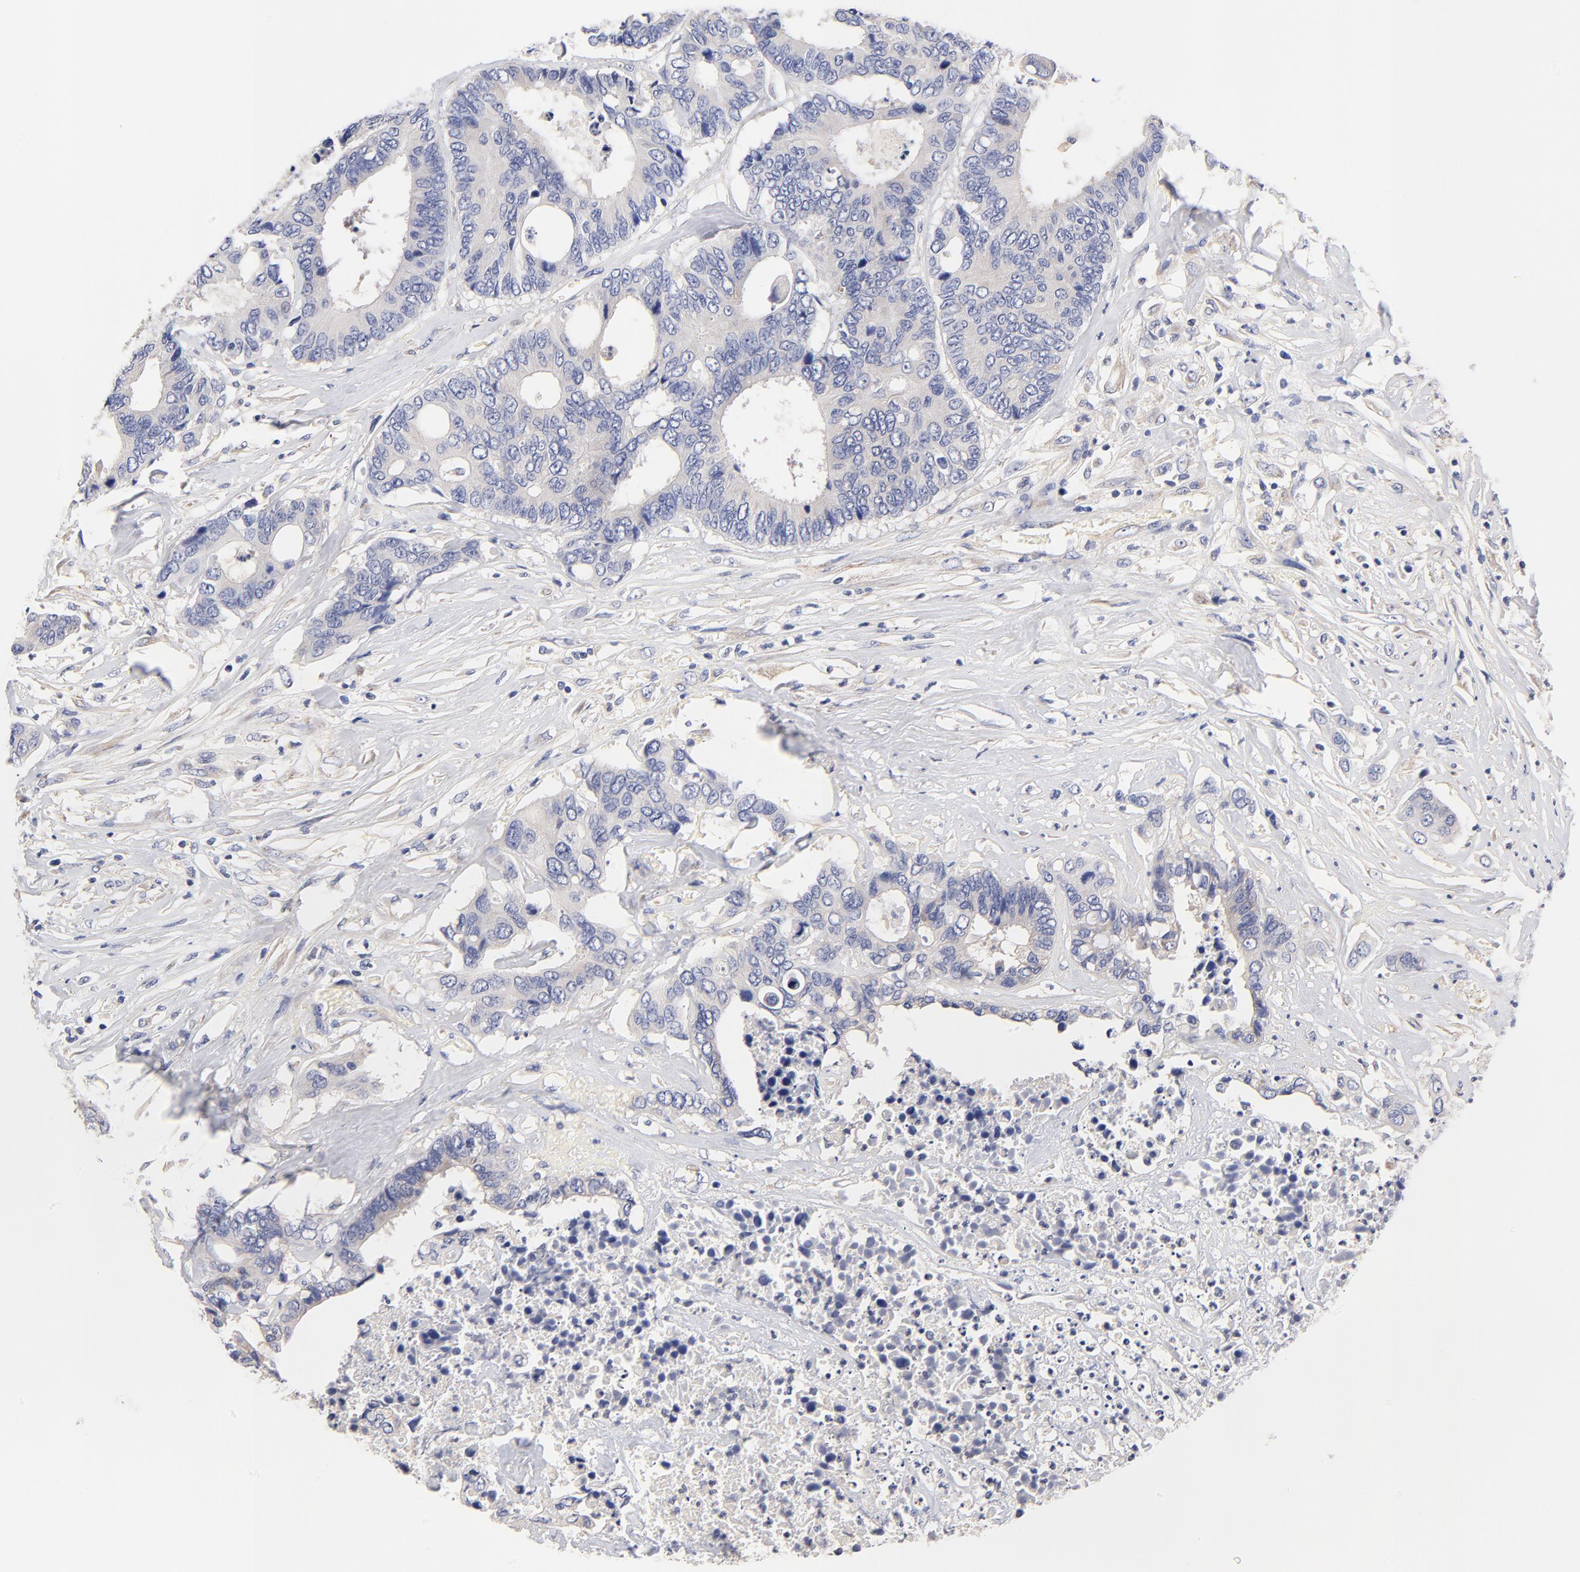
{"staining": {"intensity": "weak", "quantity": "<25%", "location": "cytoplasmic/membranous"}, "tissue": "colorectal cancer", "cell_type": "Tumor cells", "image_type": "cancer", "snomed": [{"axis": "morphology", "description": "Adenocarcinoma, NOS"}, {"axis": "topography", "description": "Rectum"}], "caption": "Protein analysis of colorectal adenocarcinoma reveals no significant staining in tumor cells.", "gene": "HS3ST1", "patient": {"sex": "male", "age": 55}}